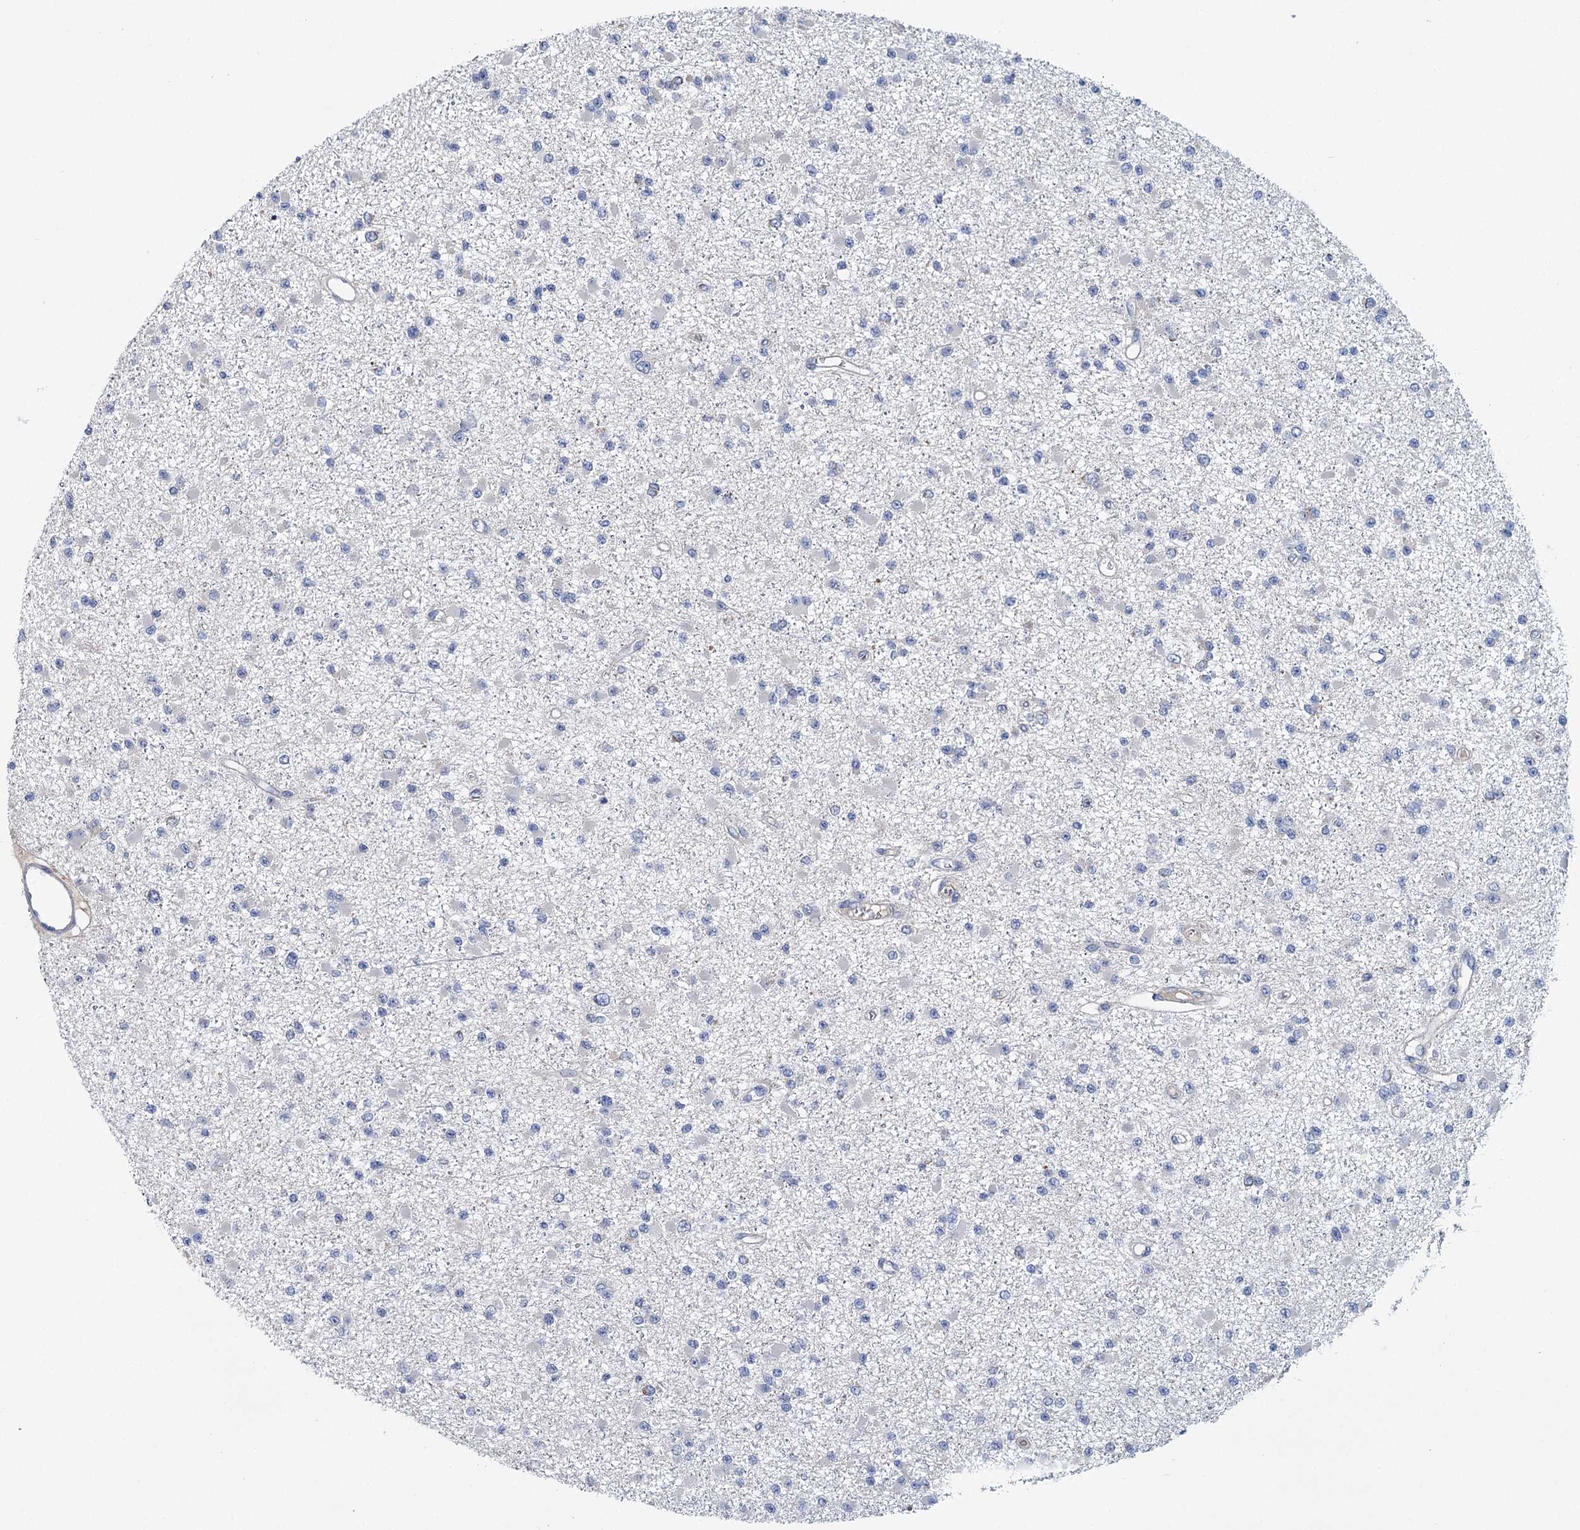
{"staining": {"intensity": "negative", "quantity": "none", "location": "none"}, "tissue": "glioma", "cell_type": "Tumor cells", "image_type": "cancer", "snomed": [{"axis": "morphology", "description": "Glioma, malignant, Low grade"}, {"axis": "topography", "description": "Brain"}], "caption": "Tumor cells show no significant positivity in glioma.", "gene": "ANKRD16", "patient": {"sex": "female", "age": 22}}